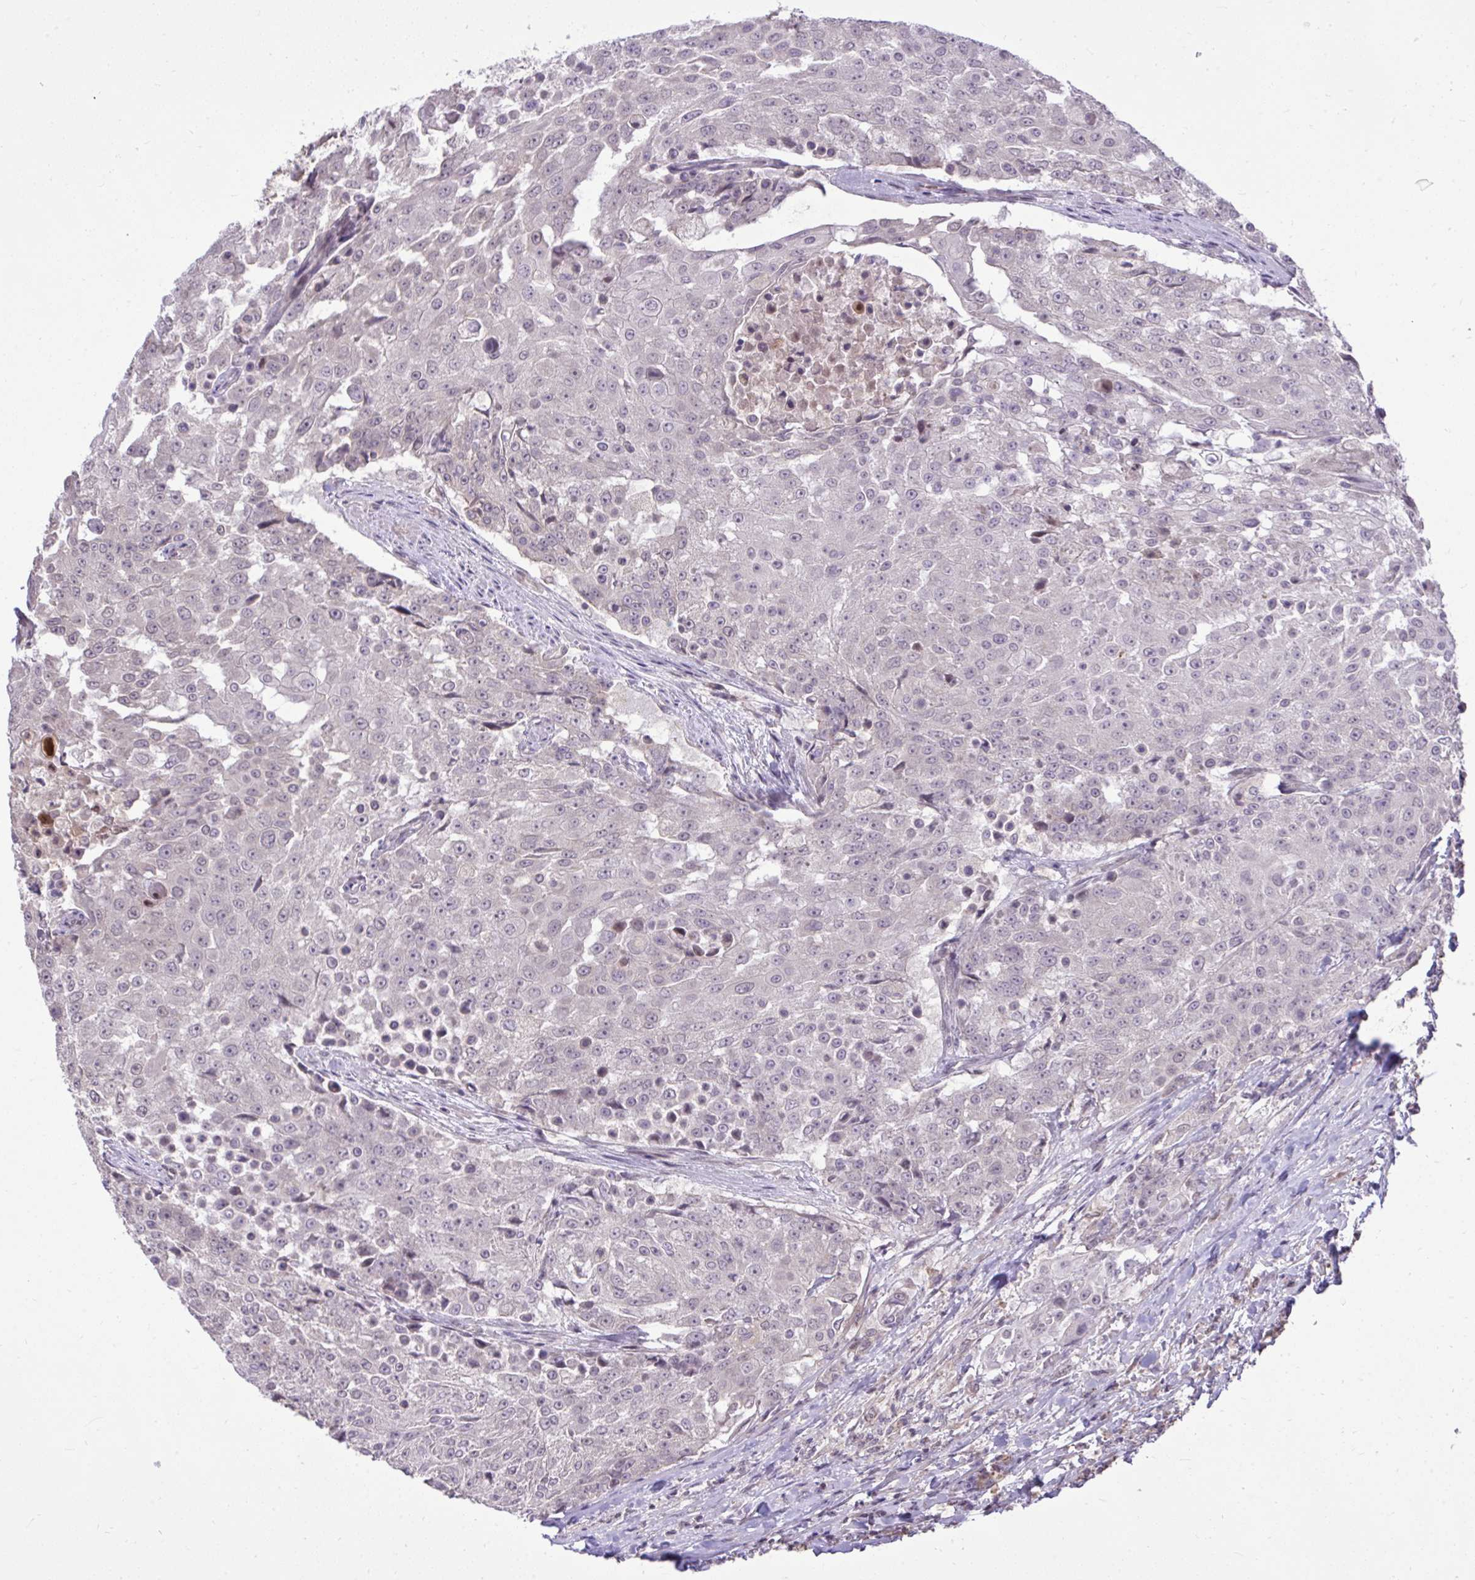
{"staining": {"intensity": "negative", "quantity": "none", "location": "none"}, "tissue": "urothelial cancer", "cell_type": "Tumor cells", "image_type": "cancer", "snomed": [{"axis": "morphology", "description": "Urothelial carcinoma, High grade"}, {"axis": "topography", "description": "Urinary bladder"}], "caption": "Urothelial carcinoma (high-grade) was stained to show a protein in brown. There is no significant positivity in tumor cells.", "gene": "CYP20A1", "patient": {"sex": "female", "age": 63}}